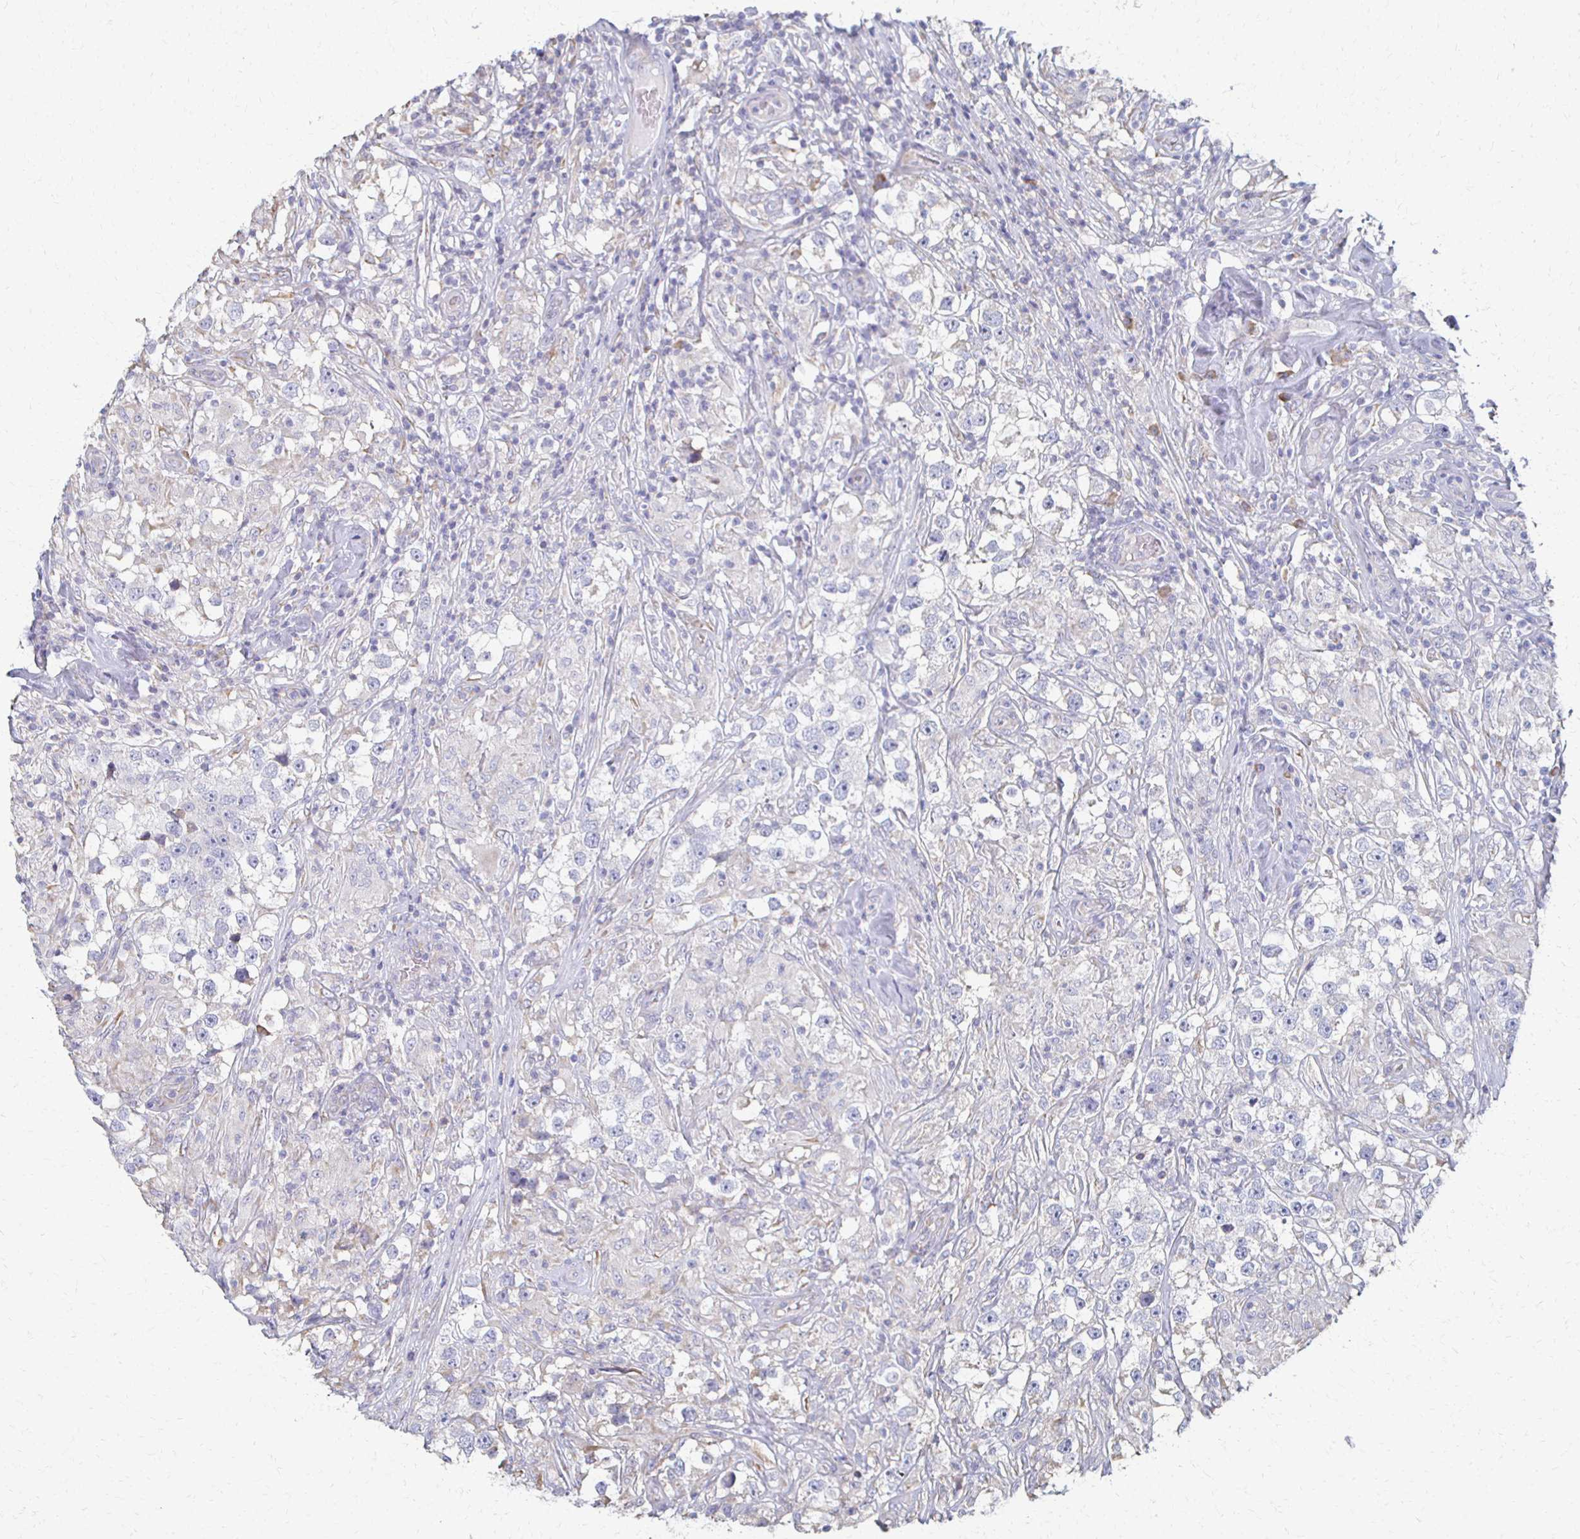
{"staining": {"intensity": "negative", "quantity": "none", "location": "none"}, "tissue": "testis cancer", "cell_type": "Tumor cells", "image_type": "cancer", "snomed": [{"axis": "morphology", "description": "Seminoma, NOS"}, {"axis": "topography", "description": "Testis"}], "caption": "Immunohistochemistry (IHC) photomicrograph of human testis seminoma stained for a protein (brown), which exhibits no staining in tumor cells.", "gene": "ATP1A3", "patient": {"sex": "male", "age": 46}}